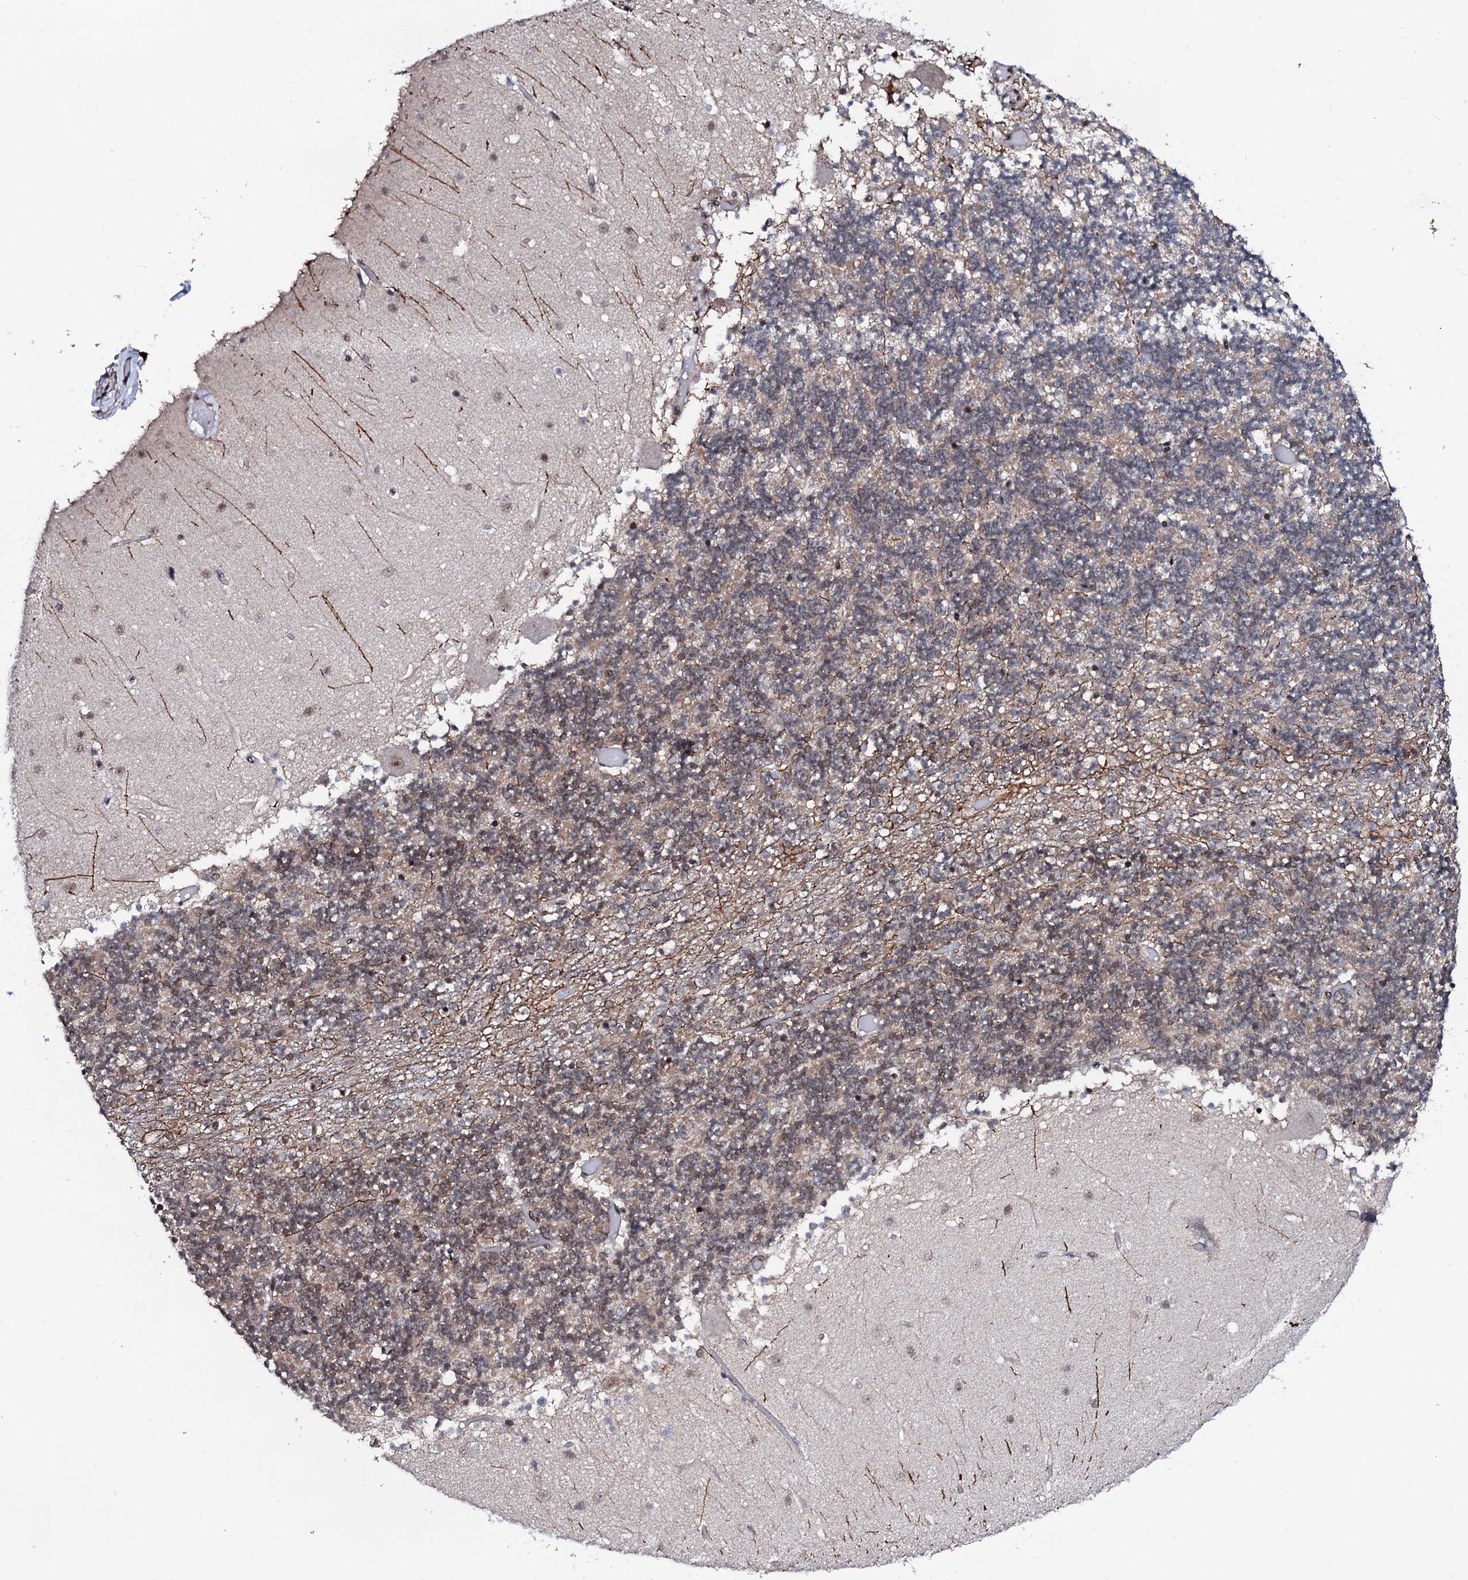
{"staining": {"intensity": "moderate", "quantity": "25%-75%", "location": "nuclear"}, "tissue": "cerebellum", "cell_type": "Cells in granular layer", "image_type": "normal", "snomed": [{"axis": "morphology", "description": "Normal tissue, NOS"}, {"axis": "topography", "description": "Cerebellum"}], "caption": "Human cerebellum stained with a brown dye shows moderate nuclear positive expression in about 25%-75% of cells in granular layer.", "gene": "PRPF18", "patient": {"sex": "female", "age": 28}}